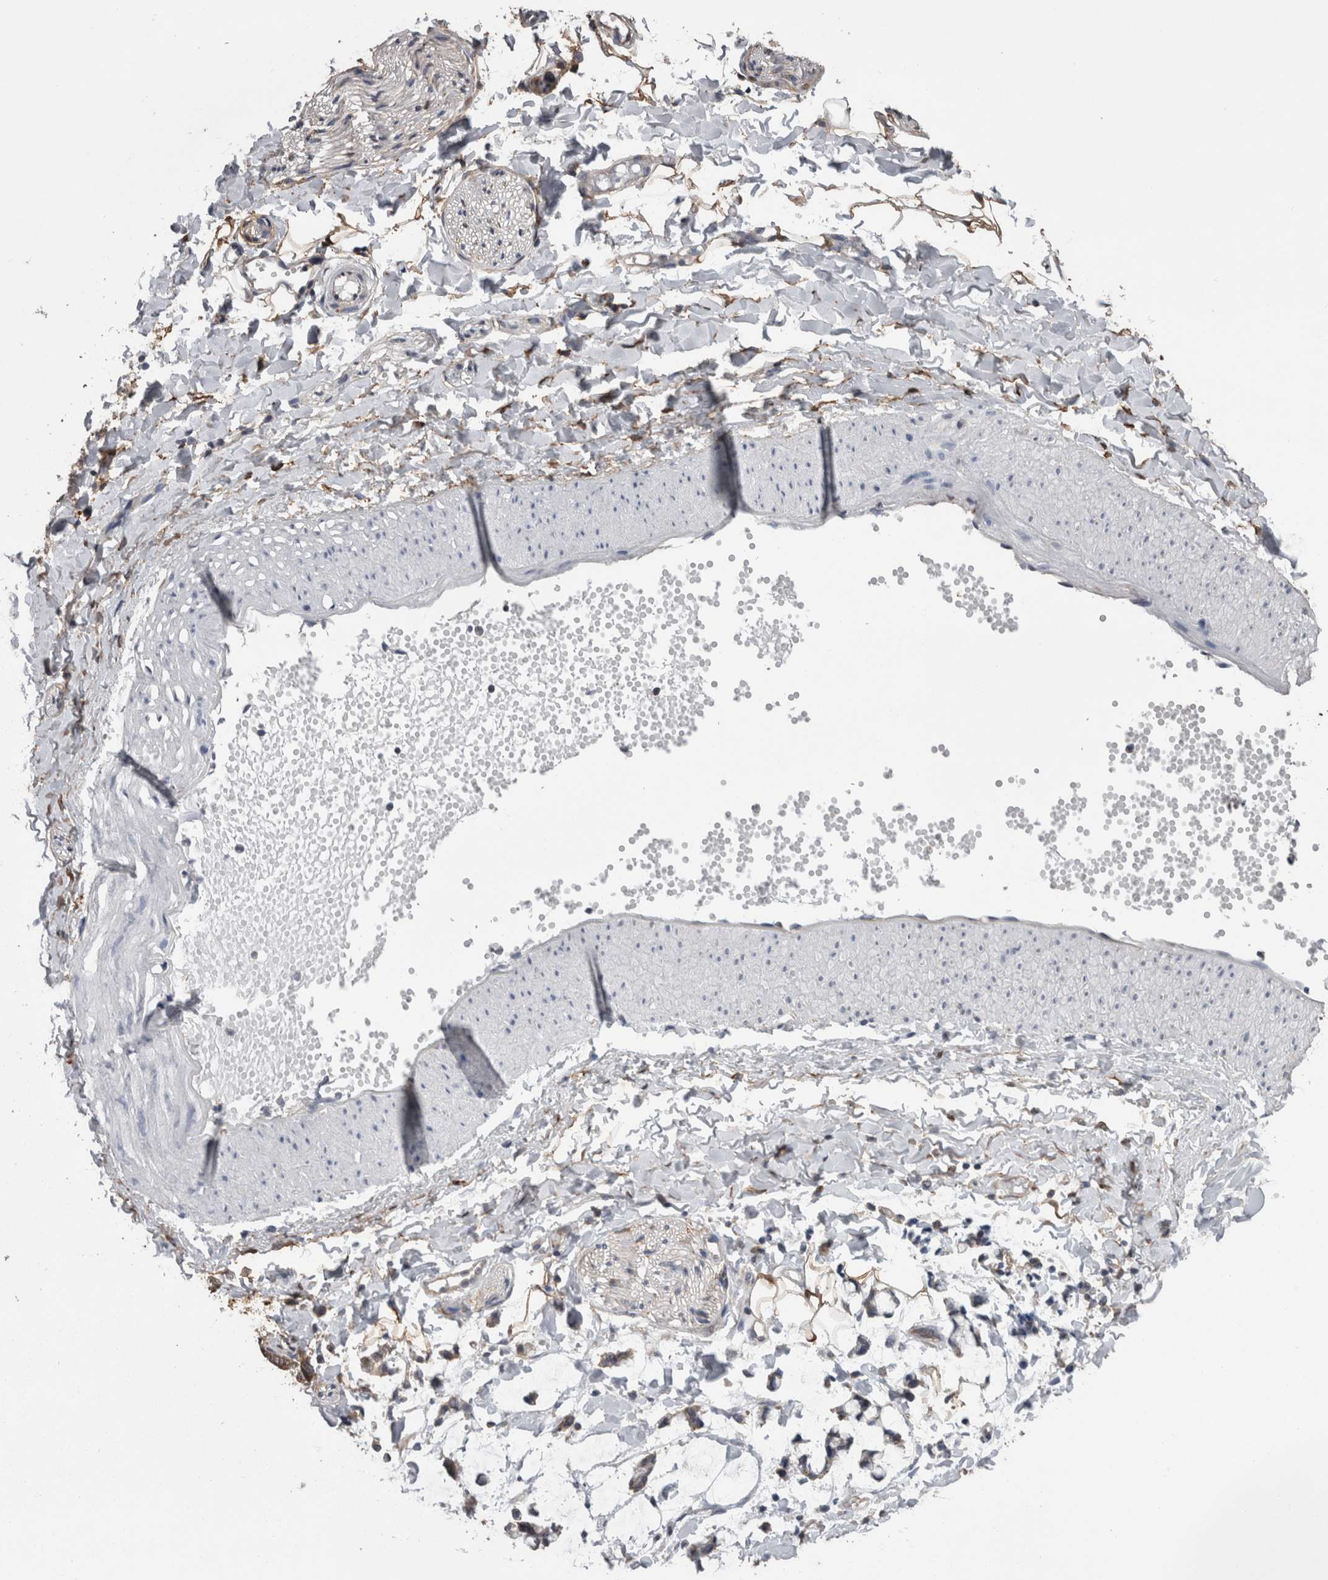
{"staining": {"intensity": "strong", "quantity": ">75%", "location": "cytoplasmic/membranous"}, "tissue": "adipose tissue", "cell_type": "Adipocytes", "image_type": "normal", "snomed": [{"axis": "morphology", "description": "Normal tissue, NOS"}, {"axis": "morphology", "description": "Adenocarcinoma, NOS"}, {"axis": "topography", "description": "Colon"}, {"axis": "topography", "description": "Peripheral nerve tissue"}], "caption": "A brown stain highlights strong cytoplasmic/membranous positivity of a protein in adipocytes of benign human adipose tissue. Using DAB (brown) and hematoxylin (blue) stains, captured at high magnification using brightfield microscopy.", "gene": "DDX6", "patient": {"sex": "male", "age": 14}}